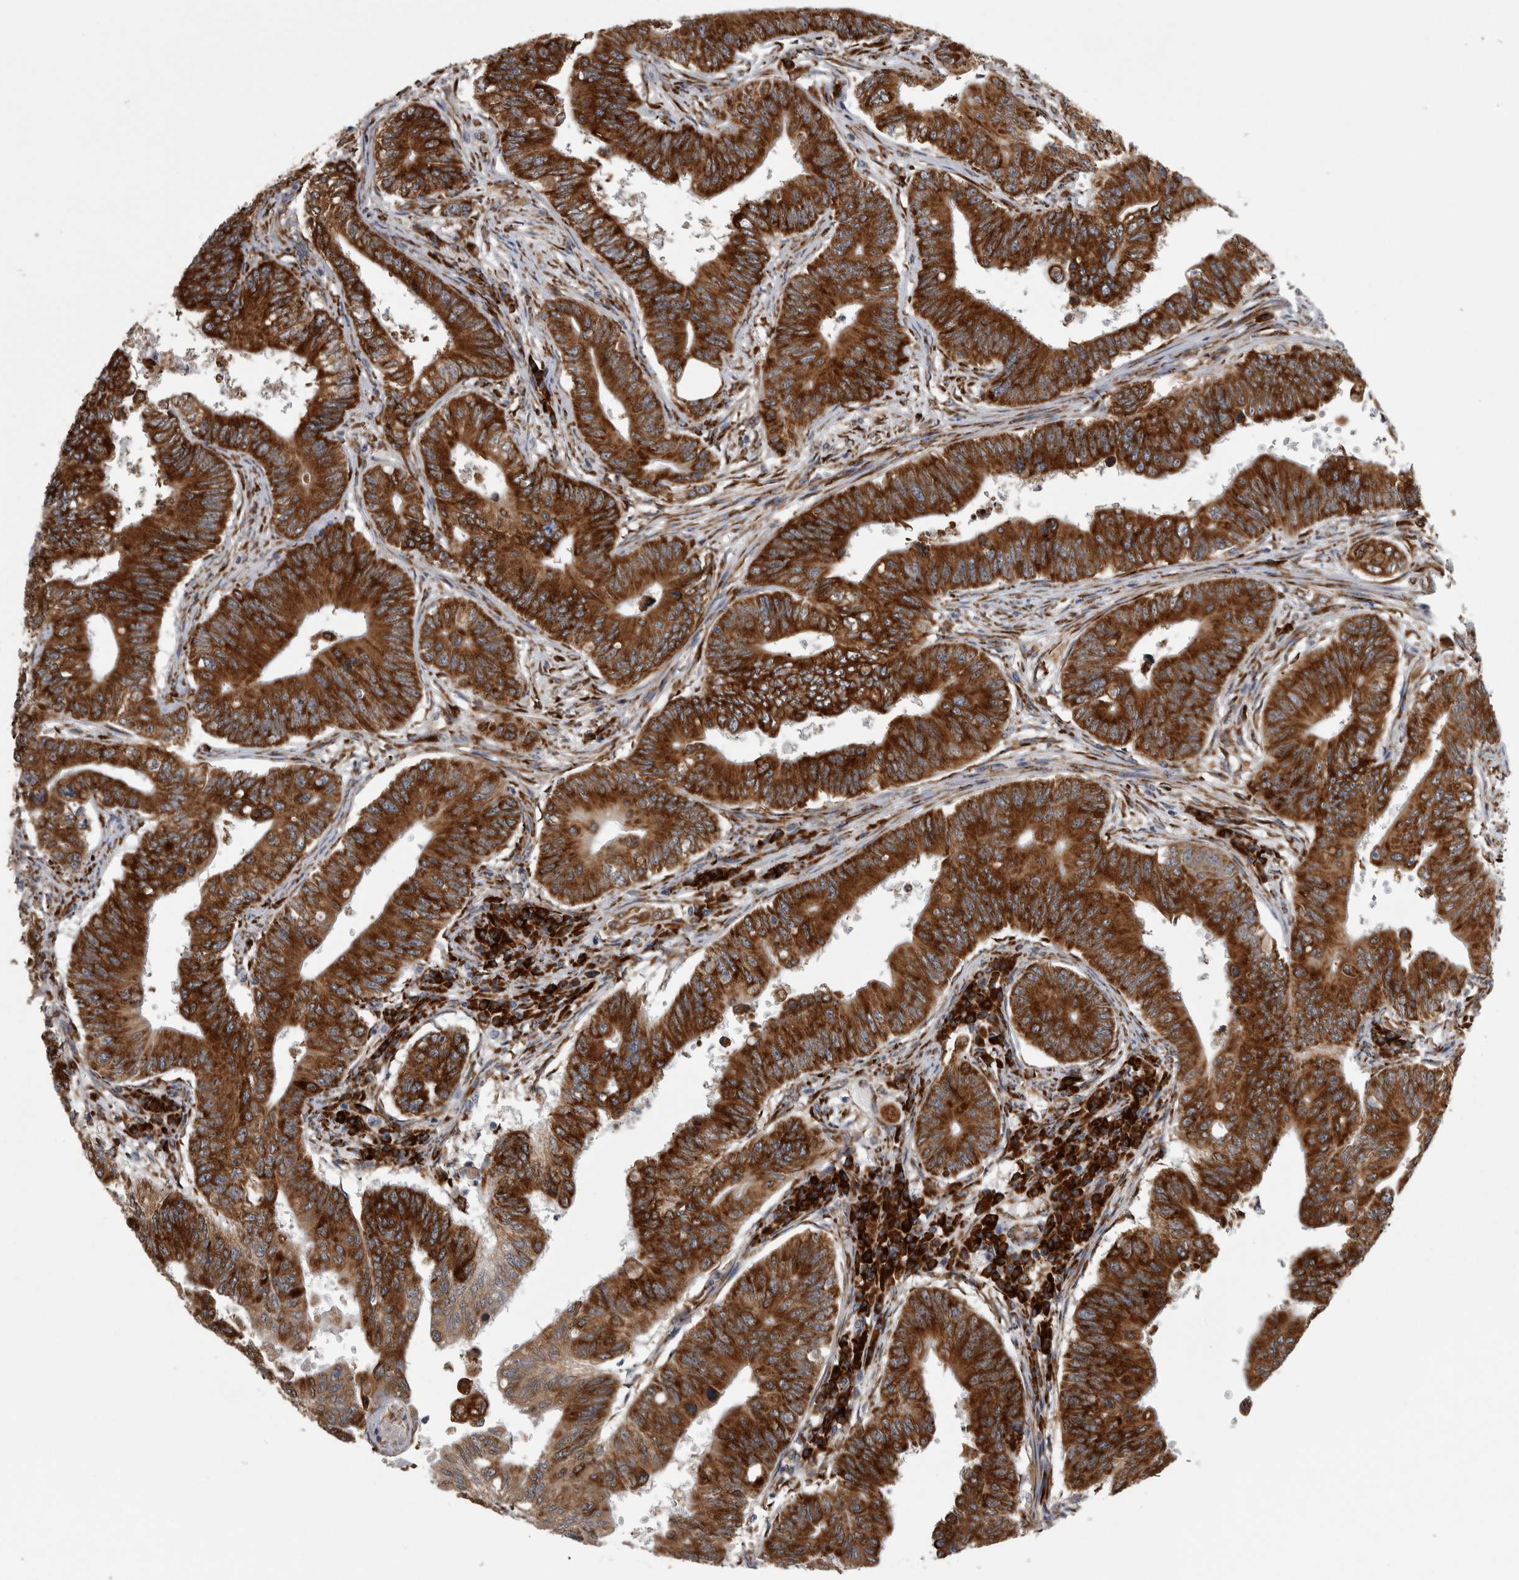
{"staining": {"intensity": "strong", "quantity": ">75%", "location": "cytoplasmic/membranous"}, "tissue": "colorectal cancer", "cell_type": "Tumor cells", "image_type": "cancer", "snomed": [{"axis": "morphology", "description": "Adenoma, NOS"}, {"axis": "morphology", "description": "Adenocarcinoma, NOS"}, {"axis": "topography", "description": "Colon"}], "caption": "Colorectal adenoma stained with a brown dye shows strong cytoplasmic/membranous positive expression in about >75% of tumor cells.", "gene": "FHIP2B", "patient": {"sex": "male", "age": 79}}